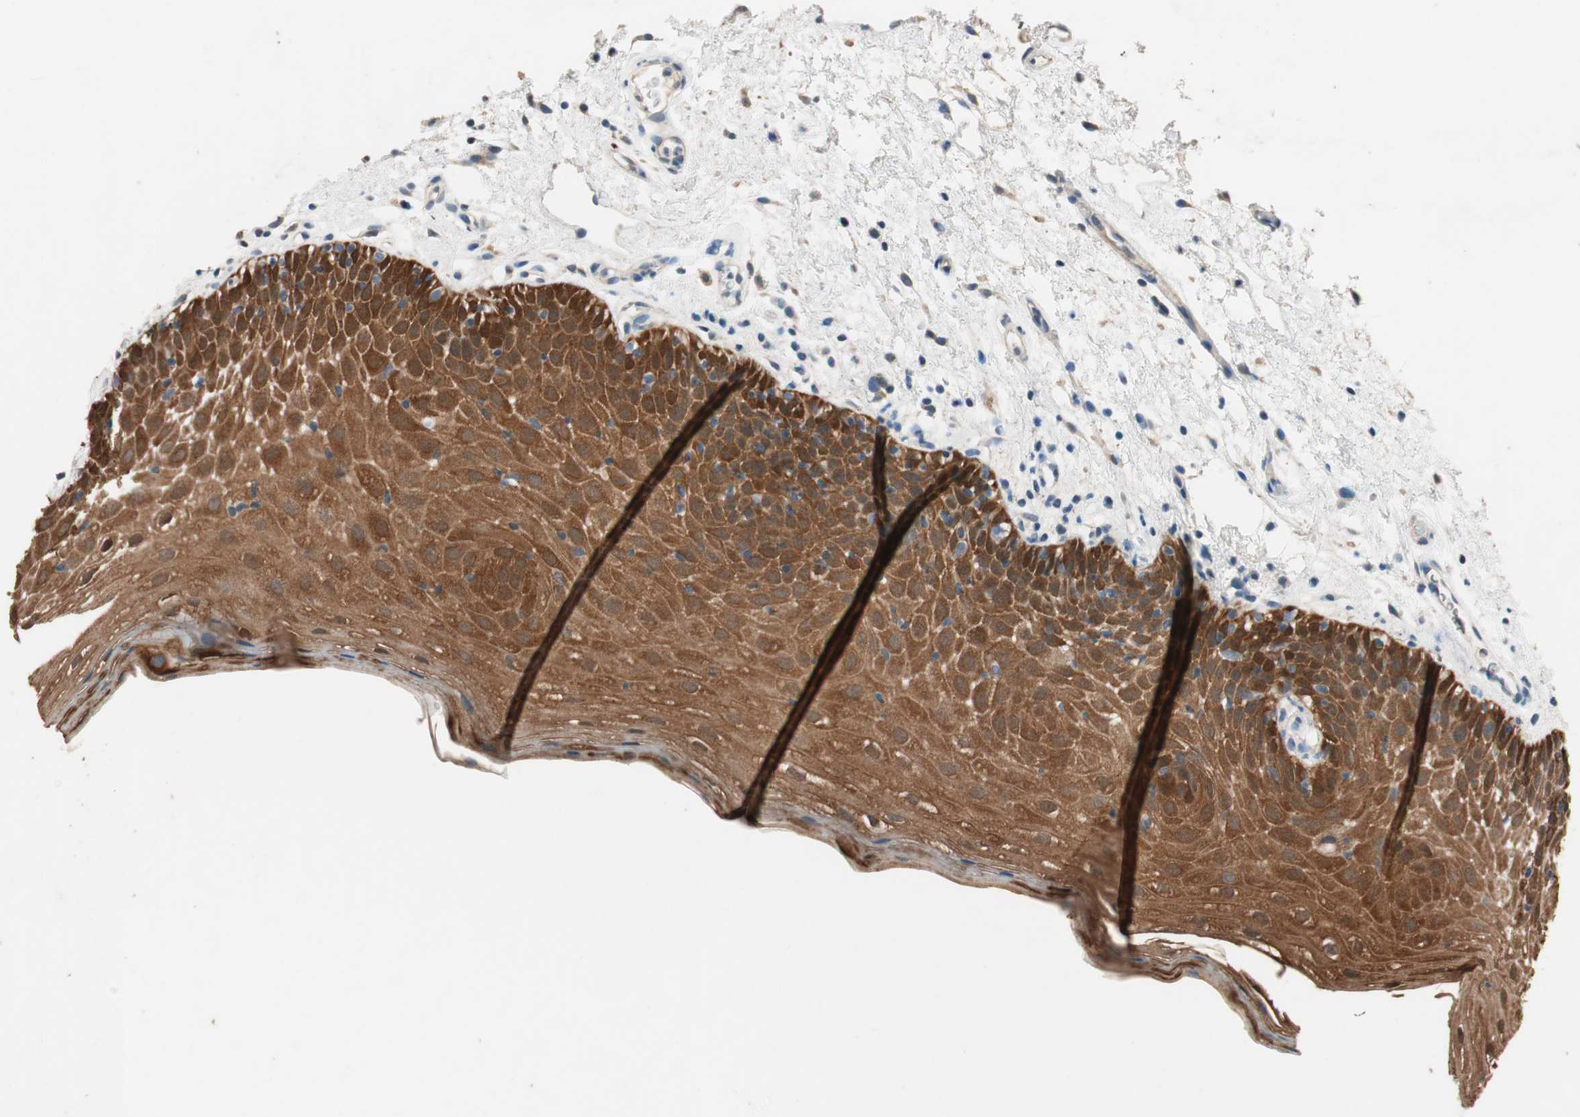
{"staining": {"intensity": "strong", "quantity": ">75%", "location": "cytoplasmic/membranous"}, "tissue": "oral mucosa", "cell_type": "Squamous epithelial cells", "image_type": "normal", "snomed": [{"axis": "morphology", "description": "Normal tissue, NOS"}, {"axis": "morphology", "description": "Squamous cell carcinoma, NOS"}, {"axis": "topography", "description": "Skeletal muscle"}, {"axis": "topography", "description": "Oral tissue"}], "caption": "A brown stain highlights strong cytoplasmic/membranous staining of a protein in squamous epithelial cells of normal oral mucosa. Using DAB (brown) and hematoxylin (blue) stains, captured at high magnification using brightfield microscopy.", "gene": "SERPINB5", "patient": {"sex": "male", "age": 71}}